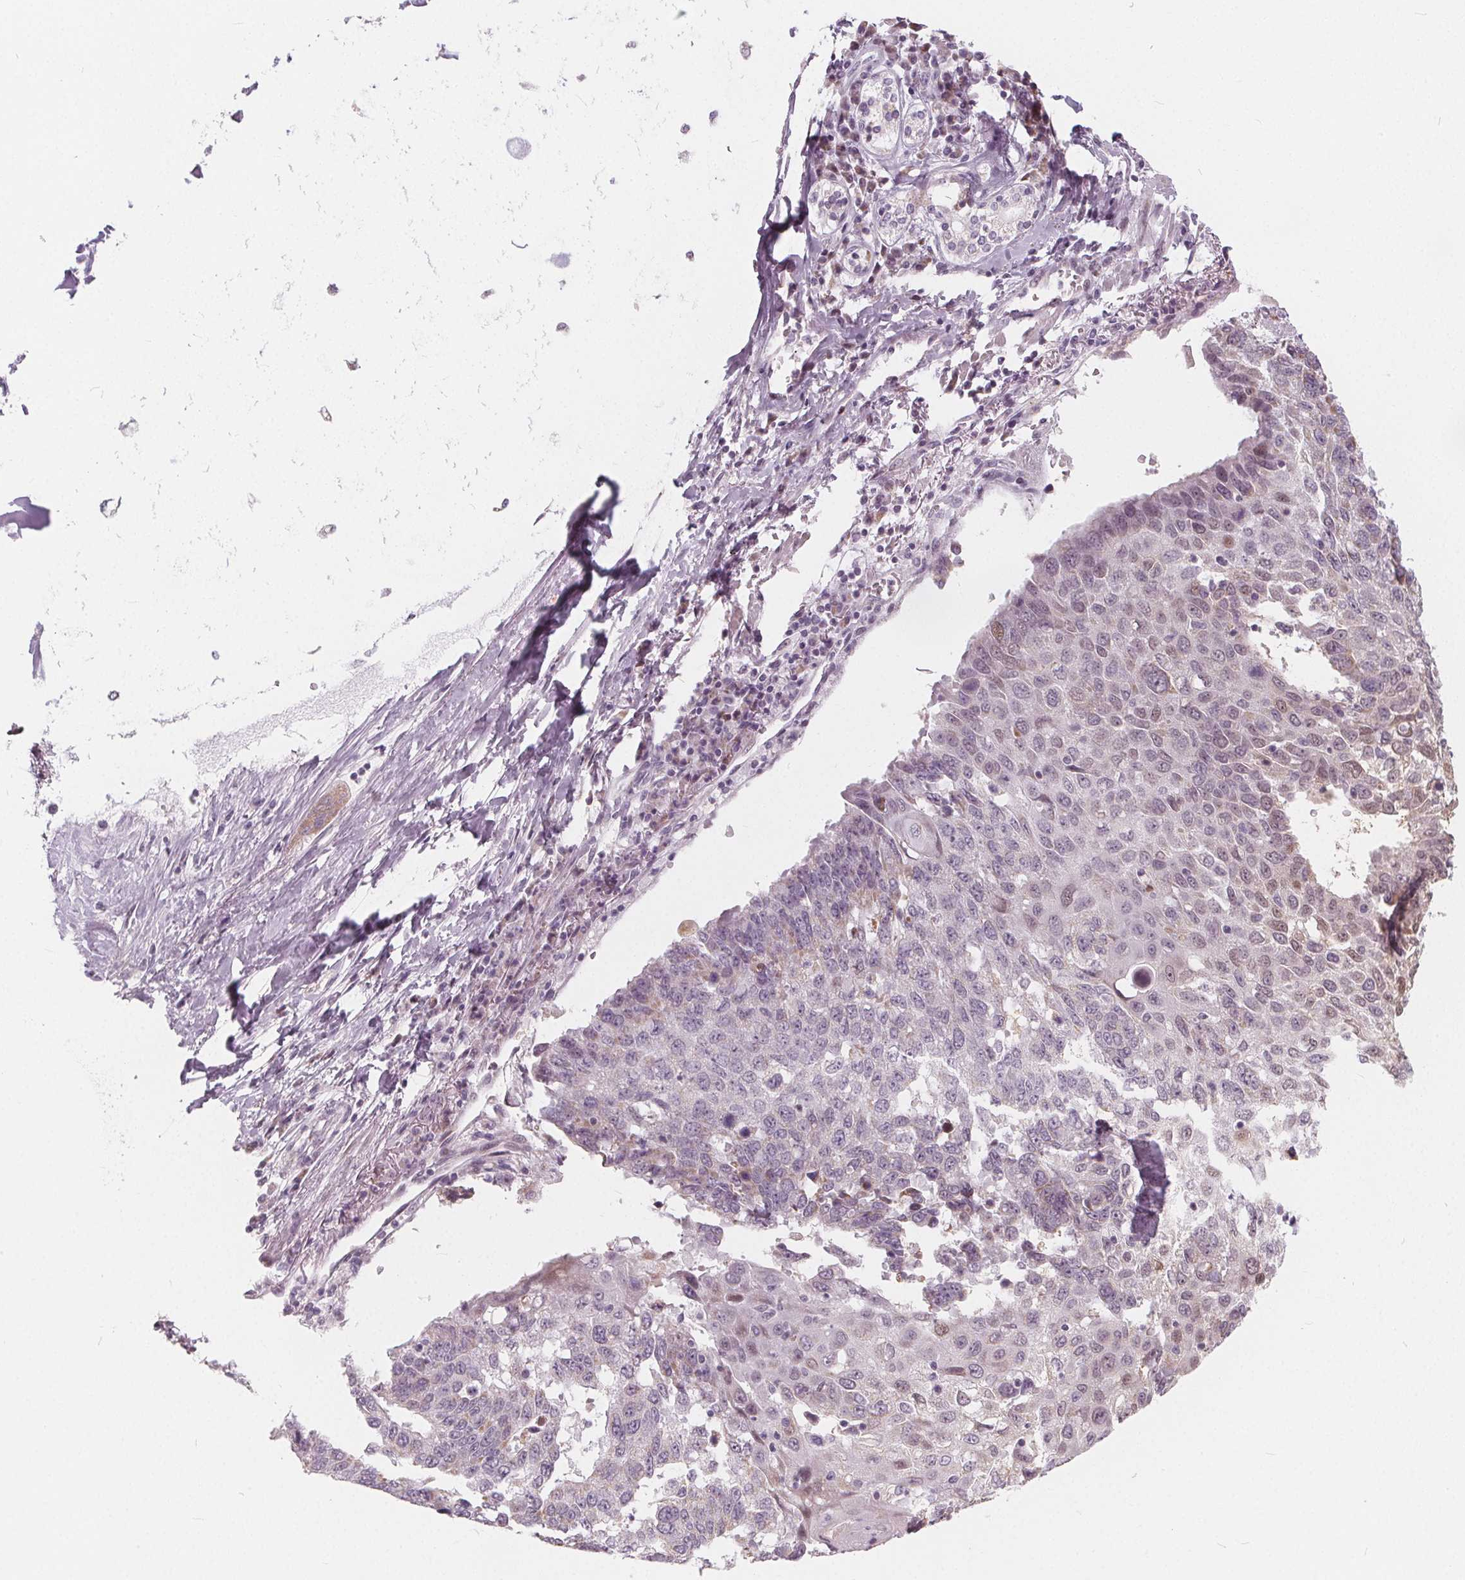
{"staining": {"intensity": "negative", "quantity": "none", "location": "none"}, "tissue": "lung cancer", "cell_type": "Tumor cells", "image_type": "cancer", "snomed": [{"axis": "morphology", "description": "Squamous cell carcinoma, NOS"}, {"axis": "topography", "description": "Lung"}], "caption": "An immunohistochemistry photomicrograph of lung squamous cell carcinoma is shown. There is no staining in tumor cells of lung squamous cell carcinoma.", "gene": "NUP210L", "patient": {"sex": "male", "age": 73}}